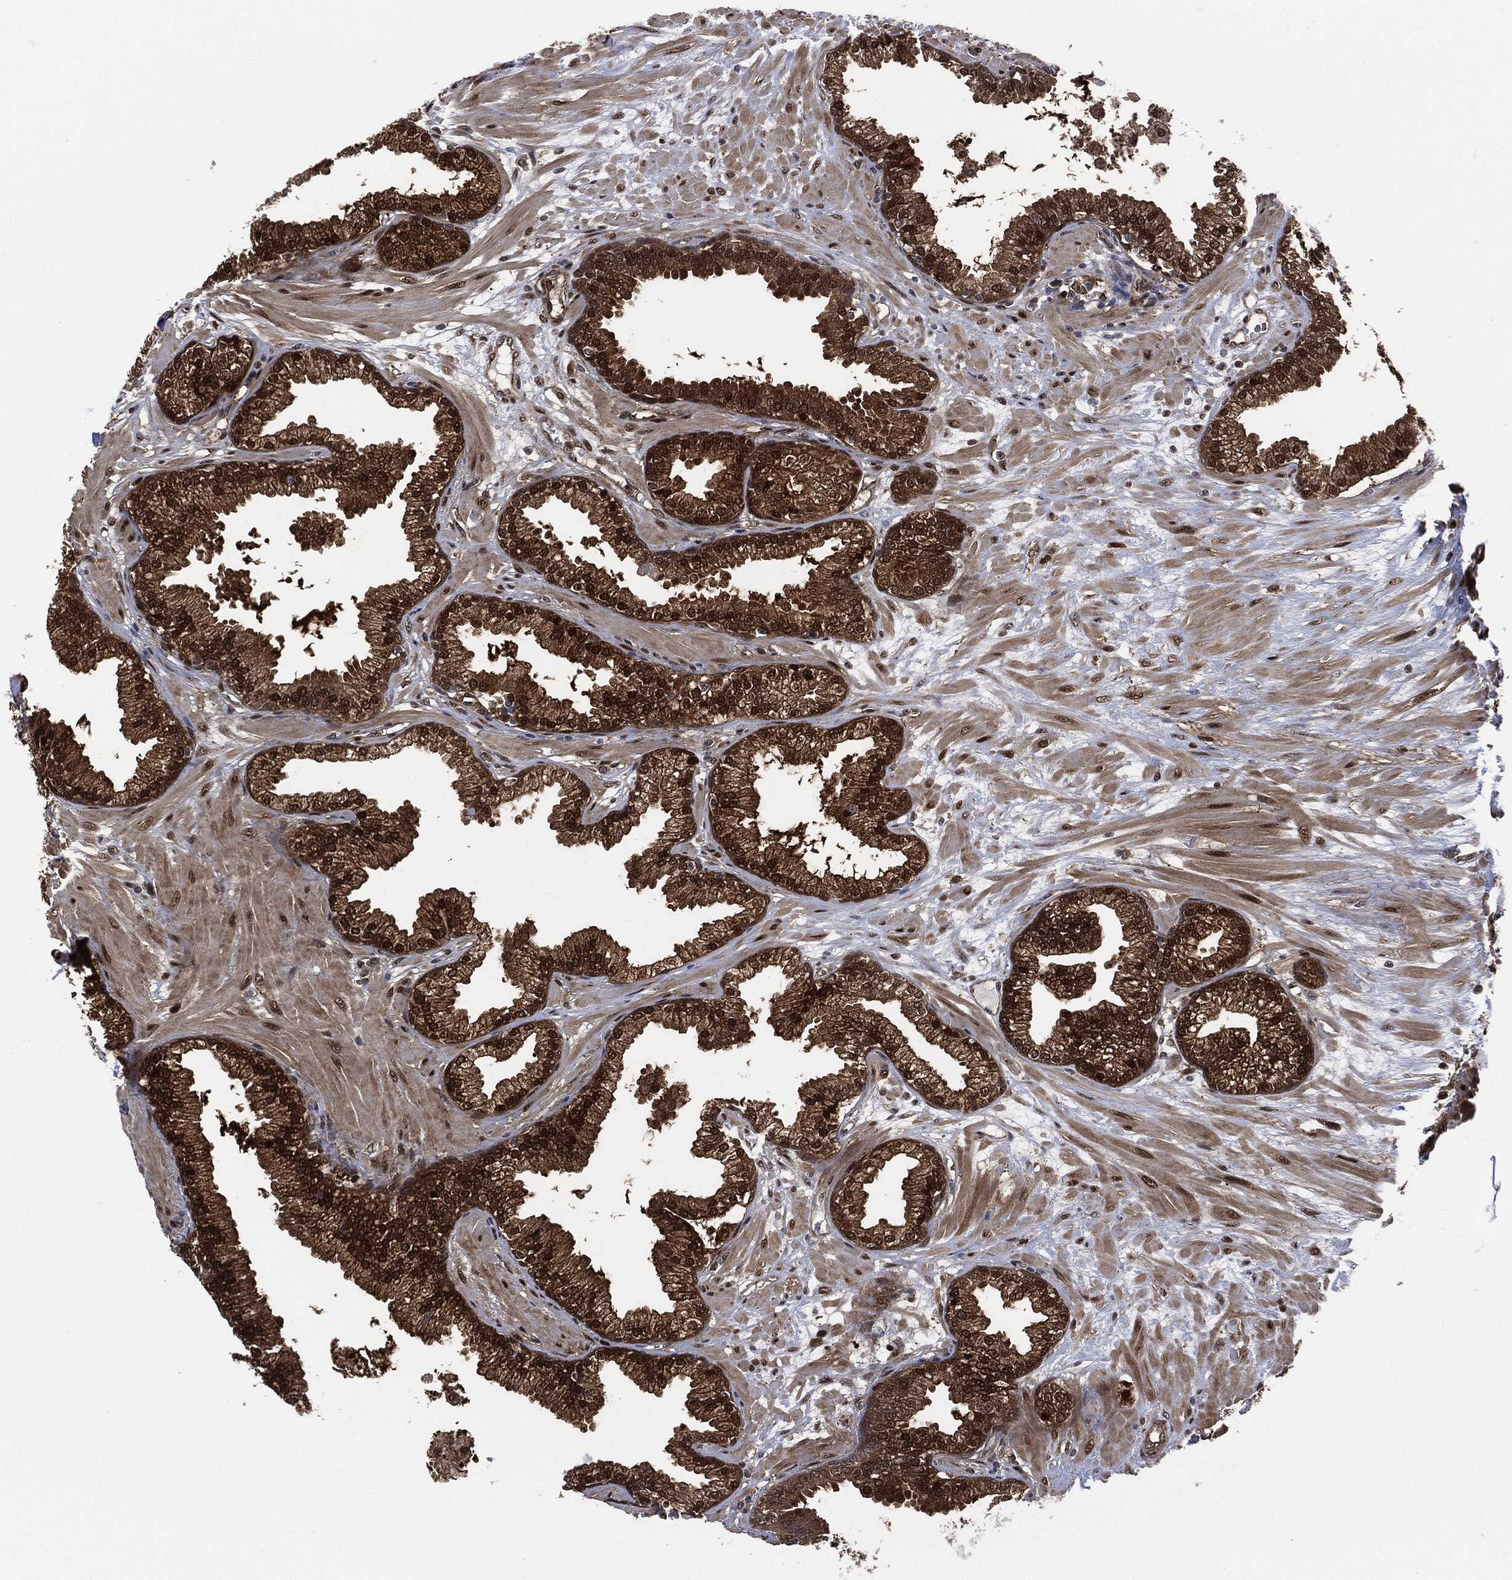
{"staining": {"intensity": "strong", "quantity": ">75%", "location": "cytoplasmic/membranous,nuclear"}, "tissue": "prostate", "cell_type": "Glandular cells", "image_type": "normal", "snomed": [{"axis": "morphology", "description": "Normal tissue, NOS"}, {"axis": "topography", "description": "Prostate"}], "caption": "The micrograph shows immunohistochemical staining of unremarkable prostate. There is strong cytoplasmic/membranous,nuclear expression is identified in about >75% of glandular cells. The protein is stained brown, and the nuclei are stained in blue (DAB IHC with brightfield microscopy, high magnification).", "gene": "DCTN1", "patient": {"sex": "male", "age": 64}}